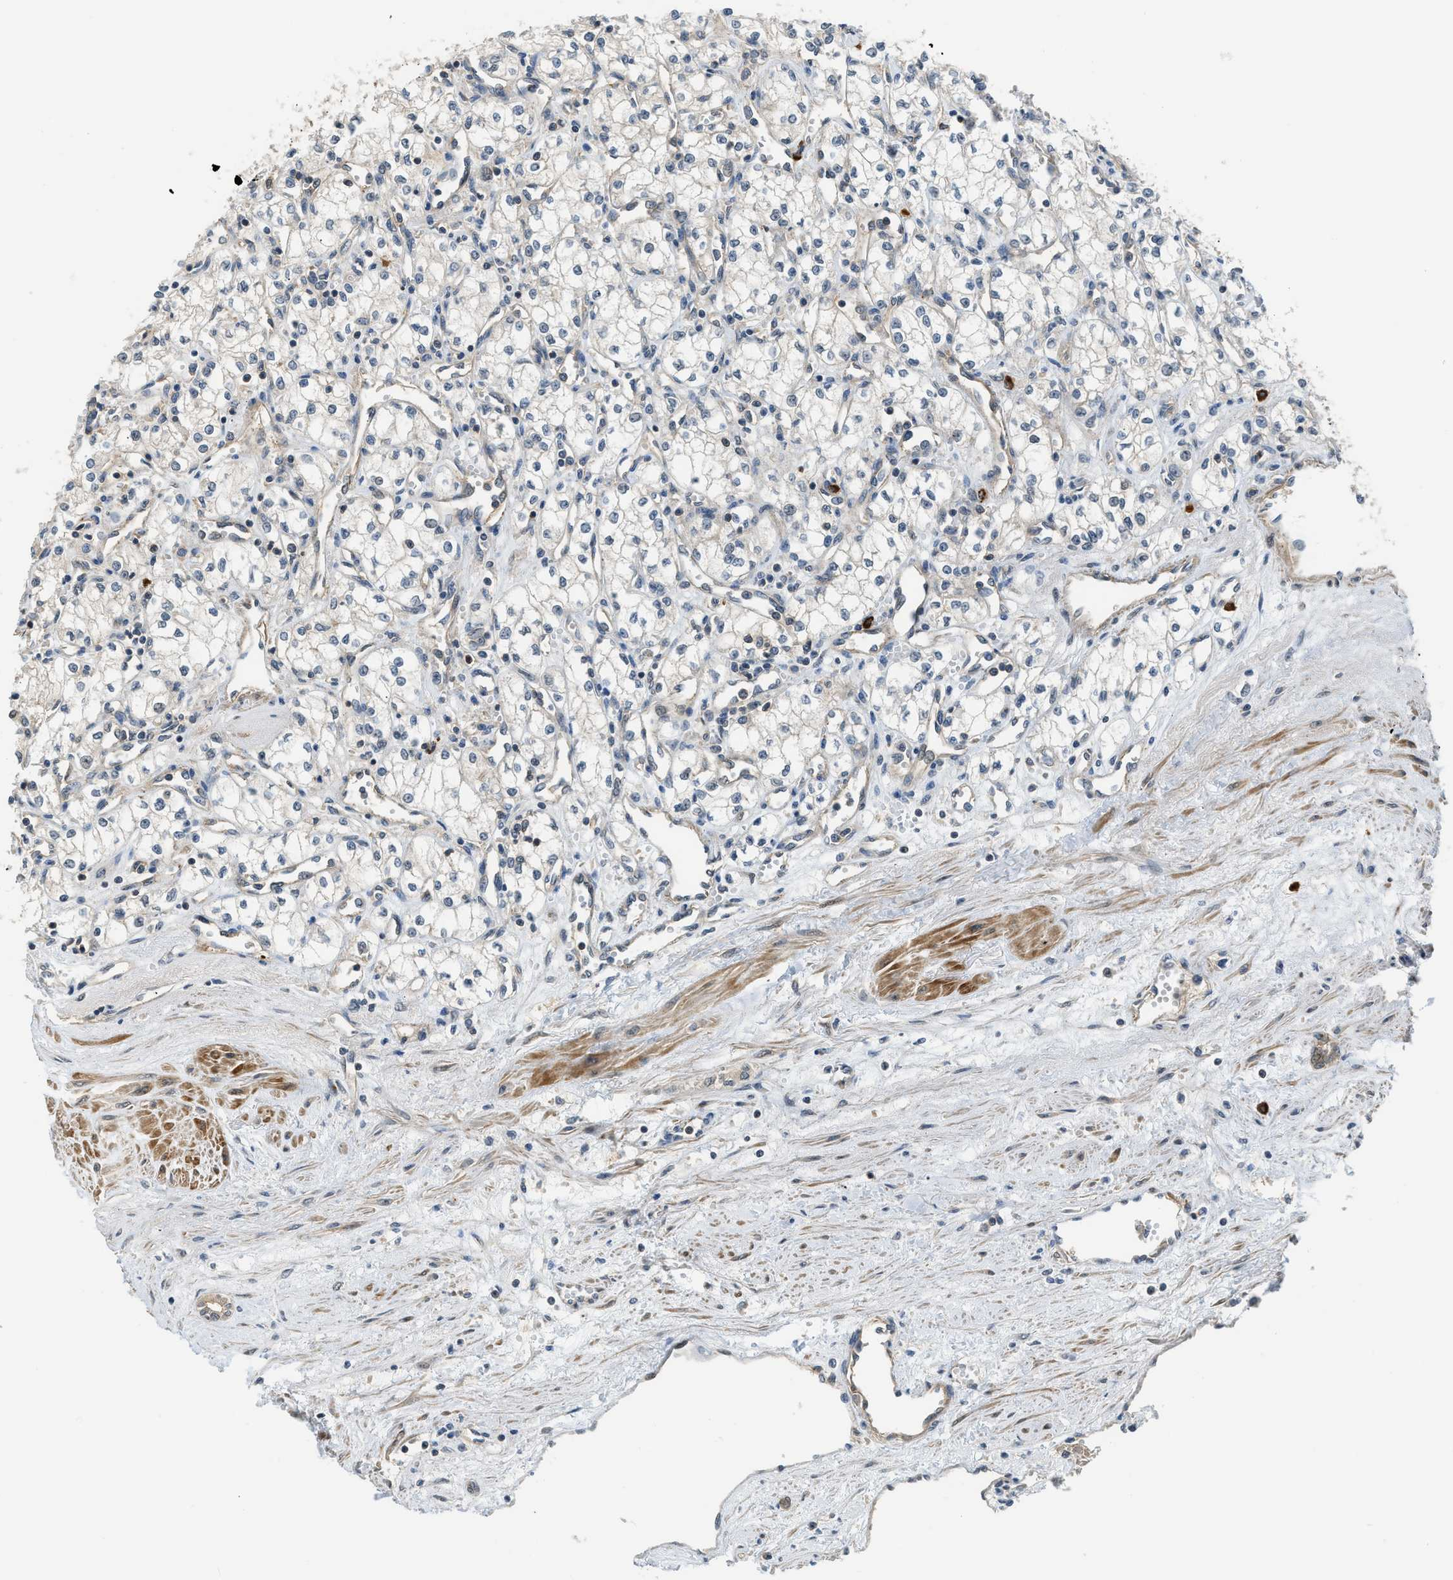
{"staining": {"intensity": "negative", "quantity": "none", "location": "none"}, "tissue": "renal cancer", "cell_type": "Tumor cells", "image_type": "cancer", "snomed": [{"axis": "morphology", "description": "Adenocarcinoma, NOS"}, {"axis": "topography", "description": "Kidney"}], "caption": "The IHC histopathology image has no significant expression in tumor cells of renal cancer tissue.", "gene": "CBLB", "patient": {"sex": "male", "age": 59}}